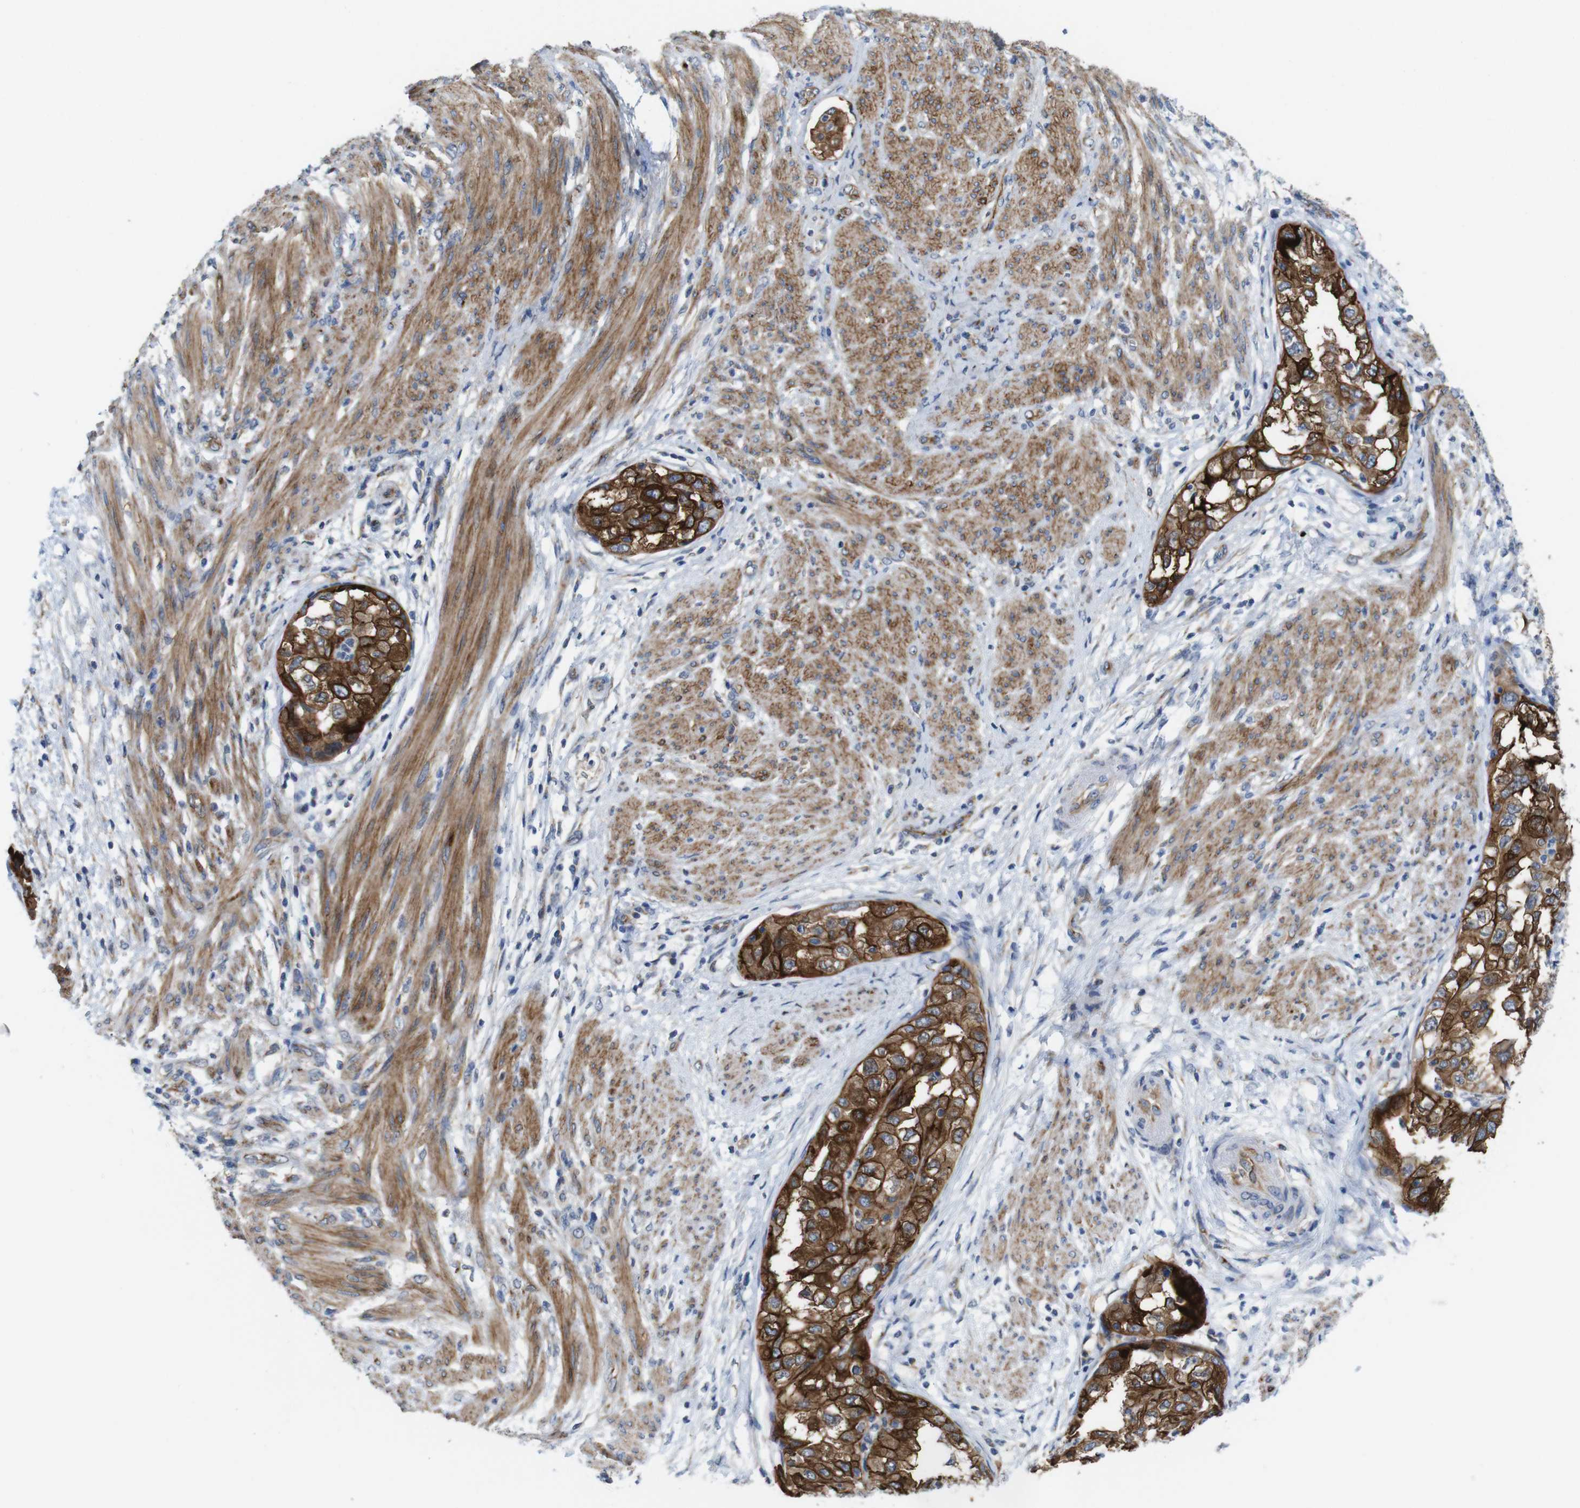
{"staining": {"intensity": "strong", "quantity": ">75%", "location": "cytoplasmic/membranous"}, "tissue": "endometrial cancer", "cell_type": "Tumor cells", "image_type": "cancer", "snomed": [{"axis": "morphology", "description": "Adenocarcinoma, NOS"}, {"axis": "topography", "description": "Endometrium"}], "caption": "The photomicrograph shows staining of adenocarcinoma (endometrial), revealing strong cytoplasmic/membranous protein staining (brown color) within tumor cells. The protein of interest is shown in brown color, while the nuclei are stained blue.", "gene": "EFCAB14", "patient": {"sex": "female", "age": 85}}